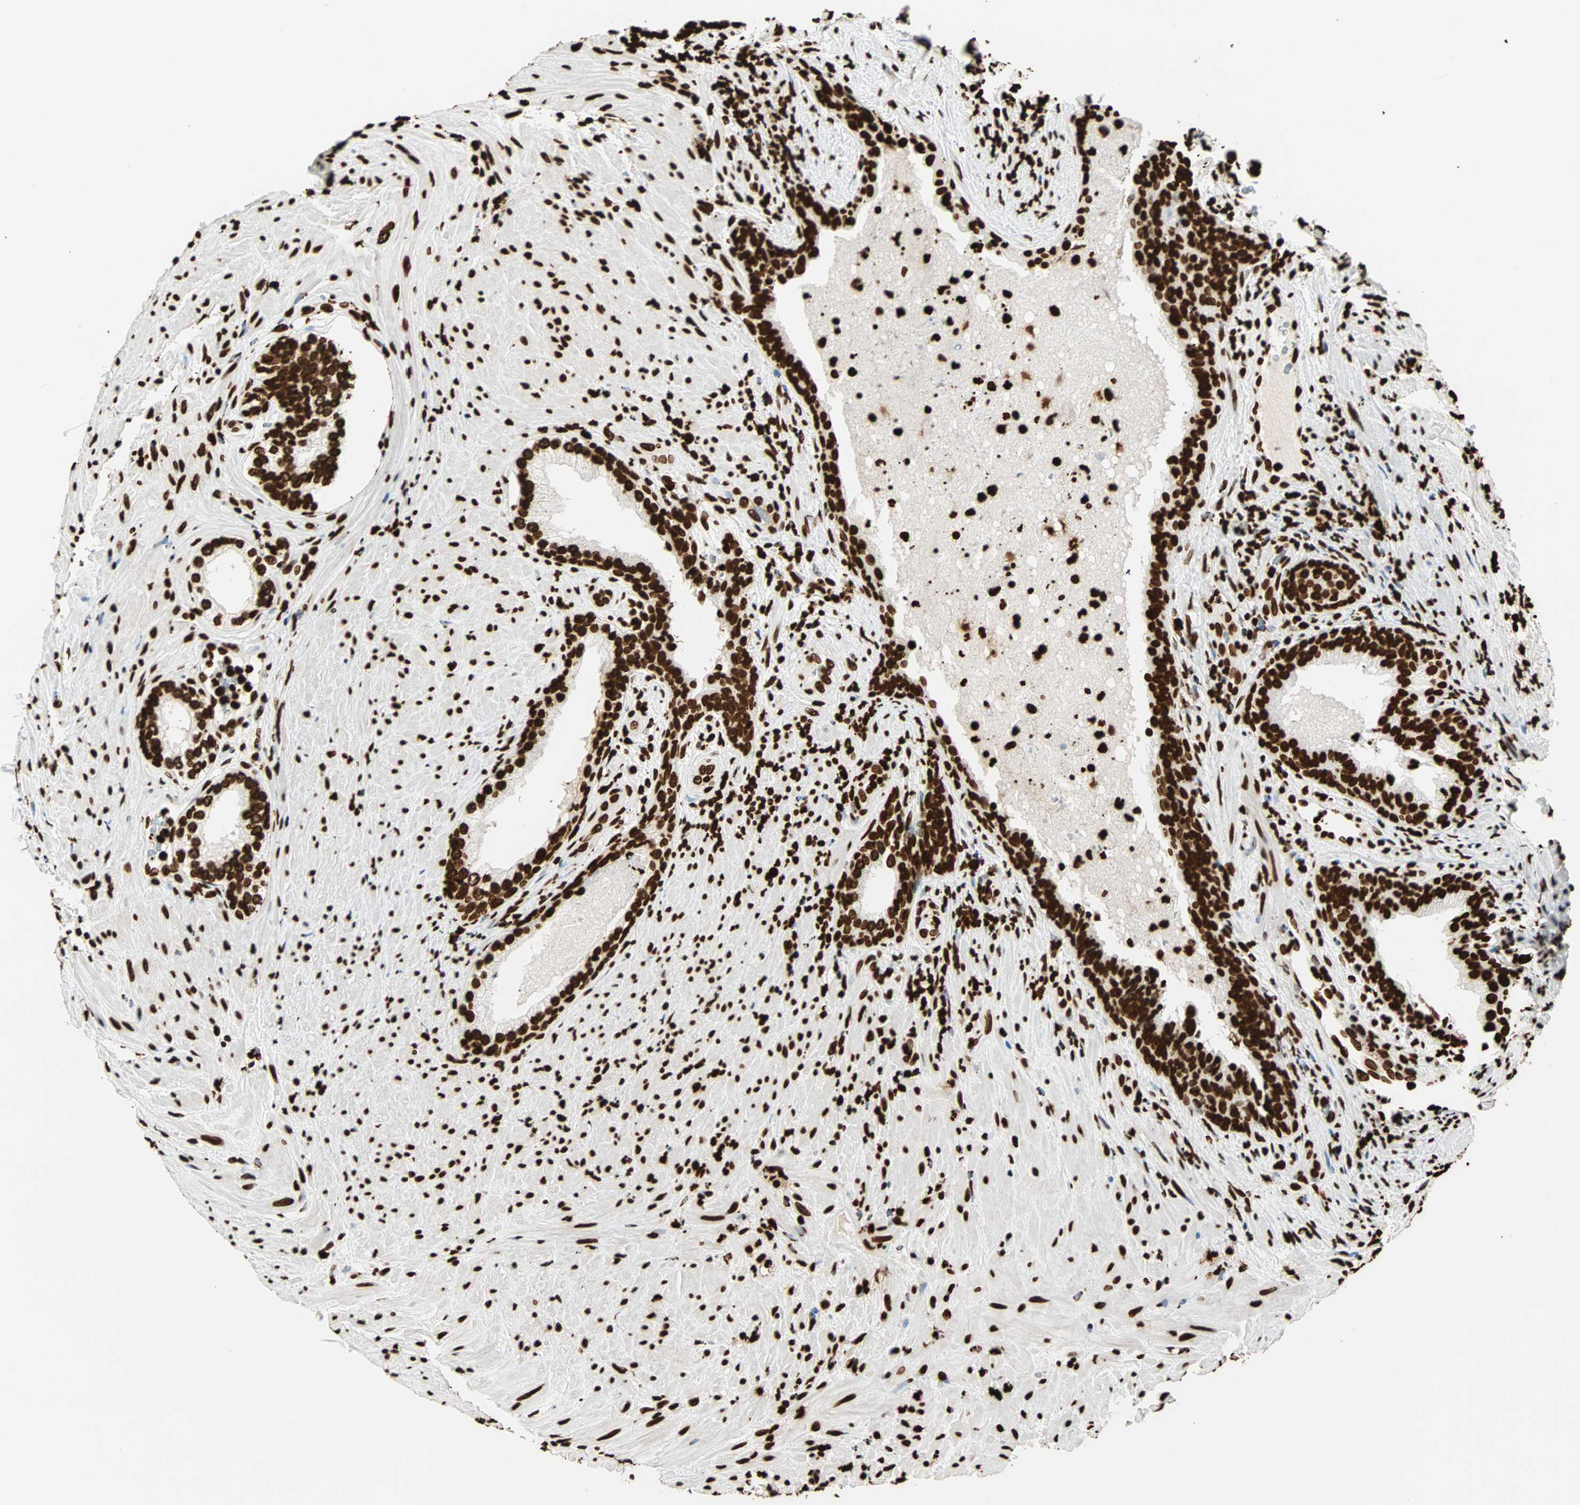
{"staining": {"intensity": "strong", "quantity": ">75%", "location": "nuclear"}, "tissue": "prostate", "cell_type": "Glandular cells", "image_type": "normal", "snomed": [{"axis": "morphology", "description": "Normal tissue, NOS"}, {"axis": "topography", "description": "Prostate"}], "caption": "Strong nuclear protein expression is appreciated in approximately >75% of glandular cells in prostate. Immunohistochemistry stains the protein in brown and the nuclei are stained blue.", "gene": "GLI2", "patient": {"sex": "male", "age": 76}}